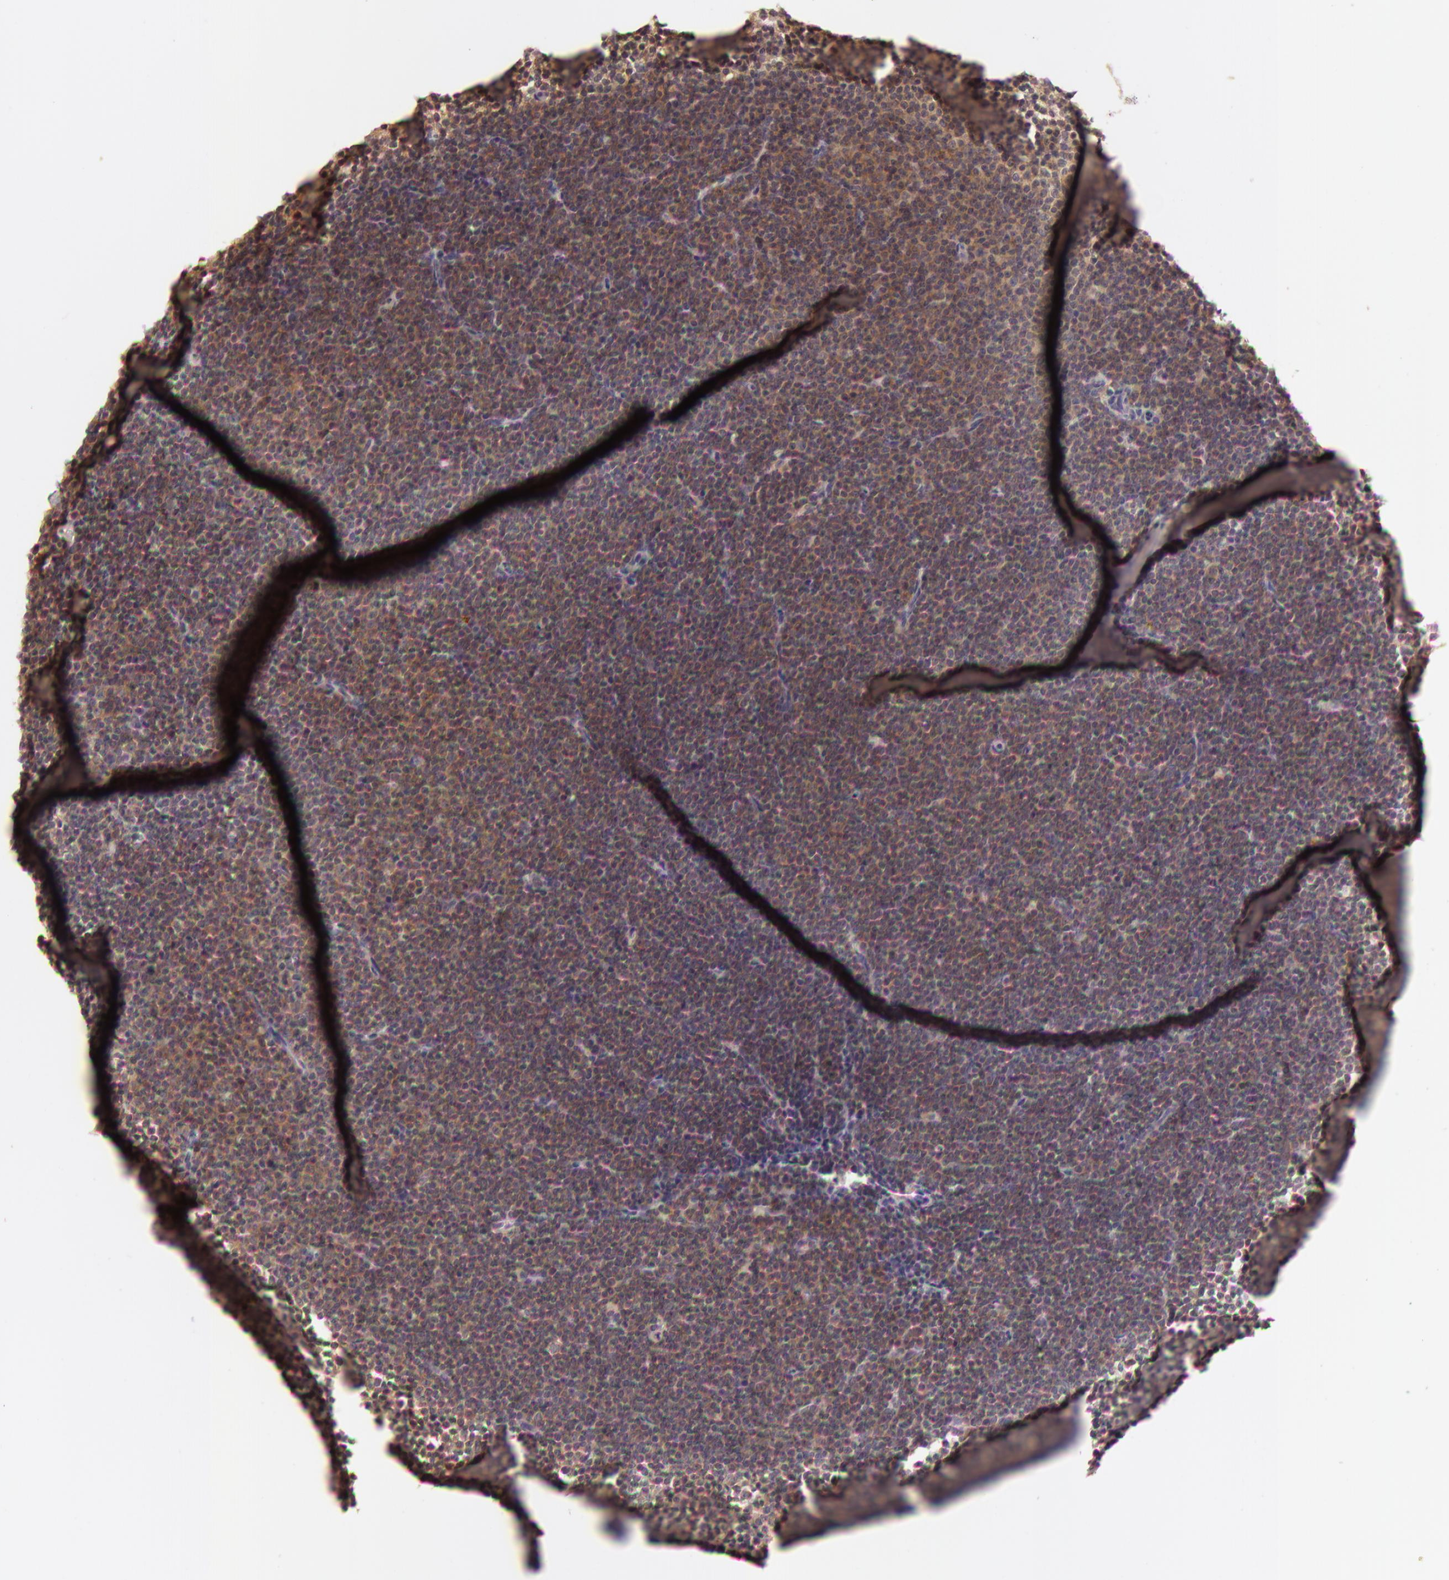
{"staining": {"intensity": "moderate", "quantity": ">75%", "location": "cytoplasmic/membranous"}, "tissue": "lymphoma", "cell_type": "Tumor cells", "image_type": "cancer", "snomed": [{"axis": "morphology", "description": "Malignant lymphoma, non-Hodgkin's type, Low grade"}, {"axis": "topography", "description": "Lymph node"}], "caption": "Moderate cytoplasmic/membranous protein staining is seen in about >75% of tumor cells in lymphoma.", "gene": "ATG2B", "patient": {"sex": "female", "age": 69}}